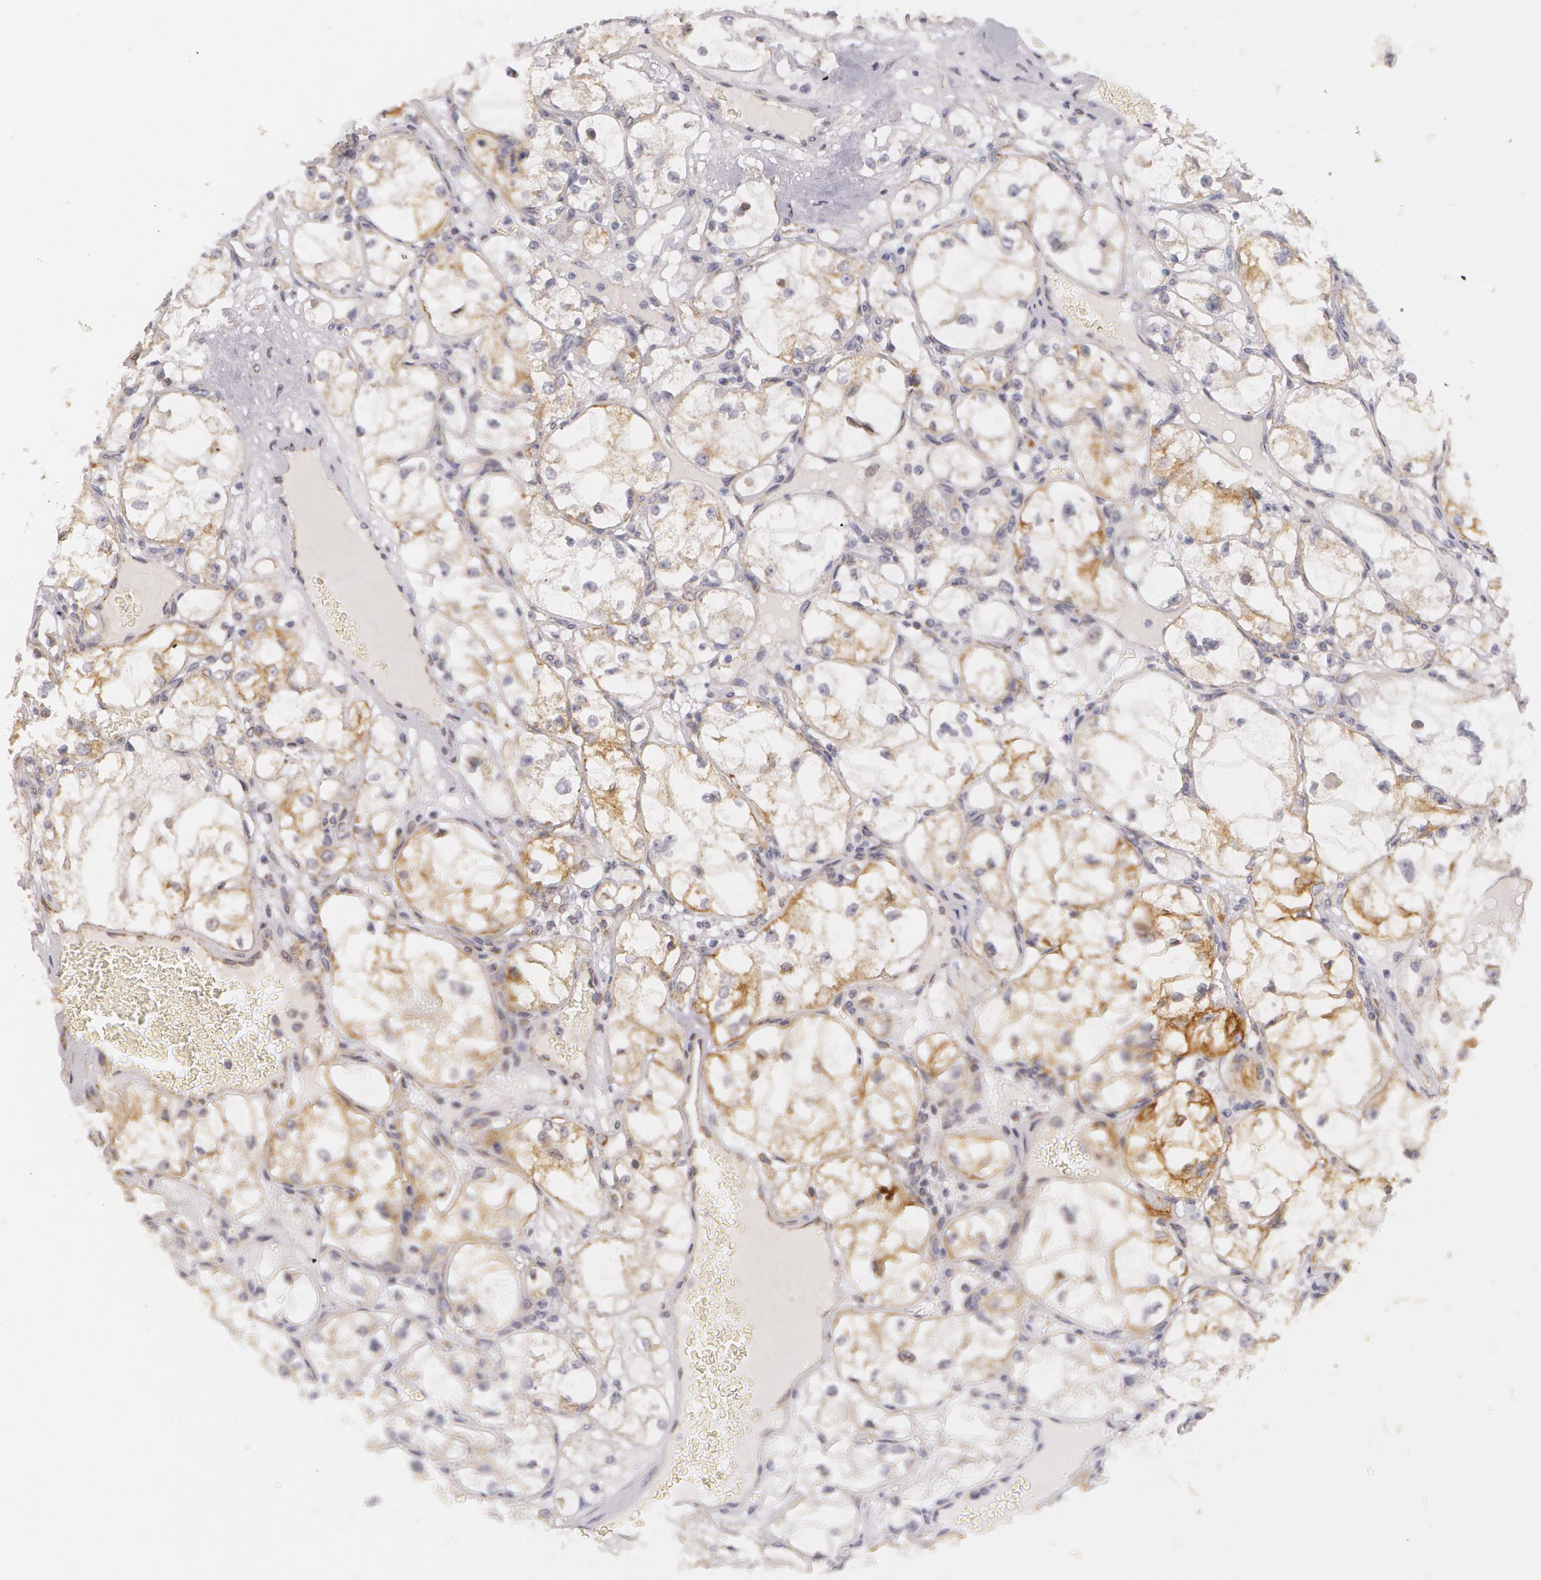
{"staining": {"intensity": "weak", "quantity": "25%-75%", "location": "cytoplasmic/membranous"}, "tissue": "renal cancer", "cell_type": "Tumor cells", "image_type": "cancer", "snomed": [{"axis": "morphology", "description": "Adenocarcinoma, NOS"}, {"axis": "topography", "description": "Kidney"}], "caption": "DAB (3,3'-diaminobenzidine) immunohistochemical staining of human renal cancer (adenocarcinoma) demonstrates weak cytoplasmic/membranous protein expression in approximately 25%-75% of tumor cells. The protein is shown in brown color, while the nuclei are stained blue.", "gene": "KRT18", "patient": {"sex": "male", "age": 61}}